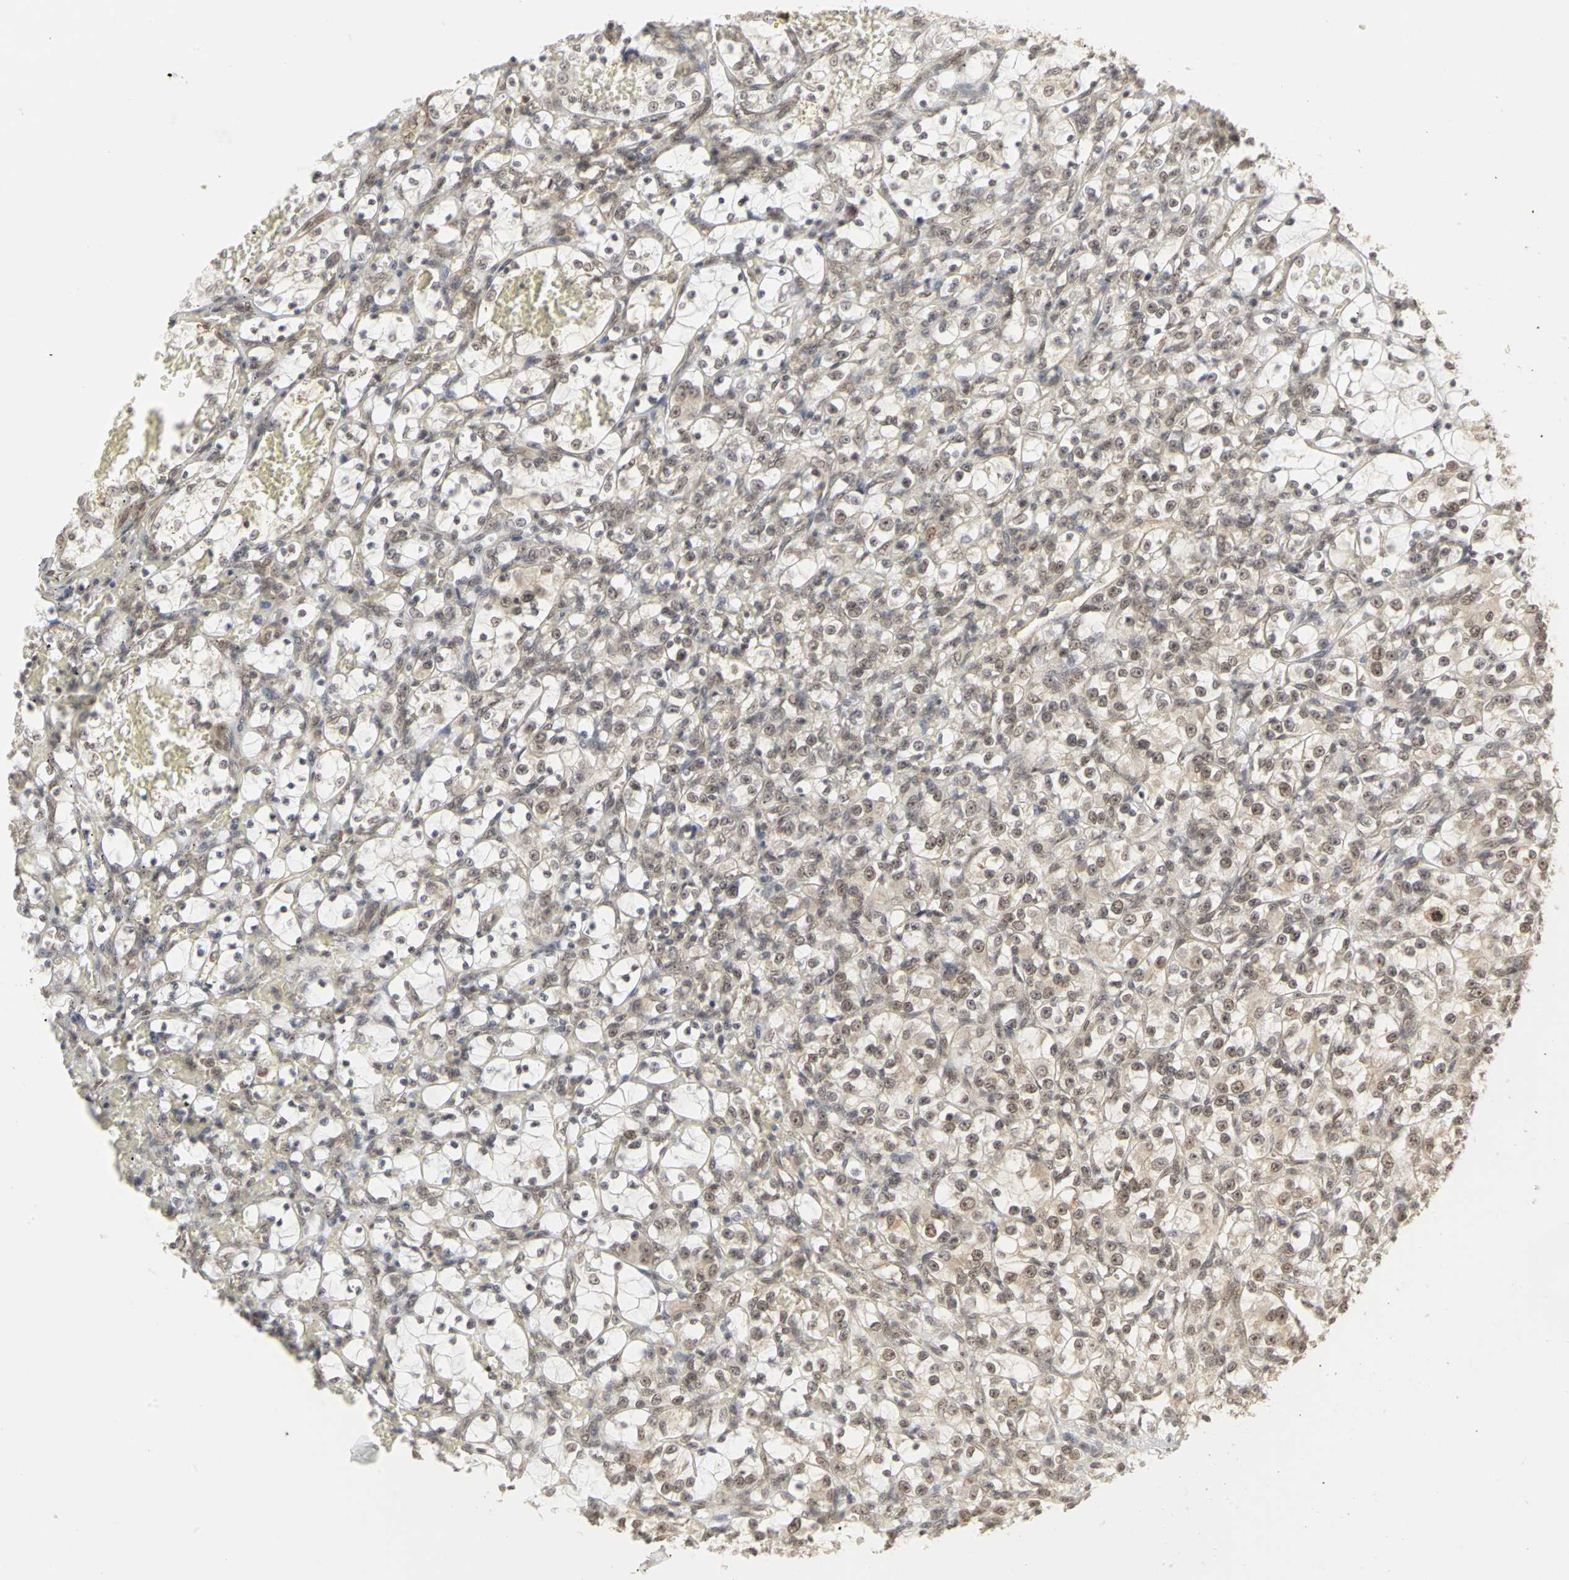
{"staining": {"intensity": "moderate", "quantity": ">75%", "location": "cytoplasmic/membranous,nuclear"}, "tissue": "renal cancer", "cell_type": "Tumor cells", "image_type": "cancer", "snomed": [{"axis": "morphology", "description": "Adenocarcinoma, NOS"}, {"axis": "topography", "description": "Kidney"}], "caption": "Immunohistochemical staining of human renal cancer reveals medium levels of moderate cytoplasmic/membranous and nuclear protein expression in about >75% of tumor cells. (Stains: DAB in brown, nuclei in blue, Microscopy: brightfield microscopy at high magnification).", "gene": "CSNK2B", "patient": {"sex": "female", "age": 69}}